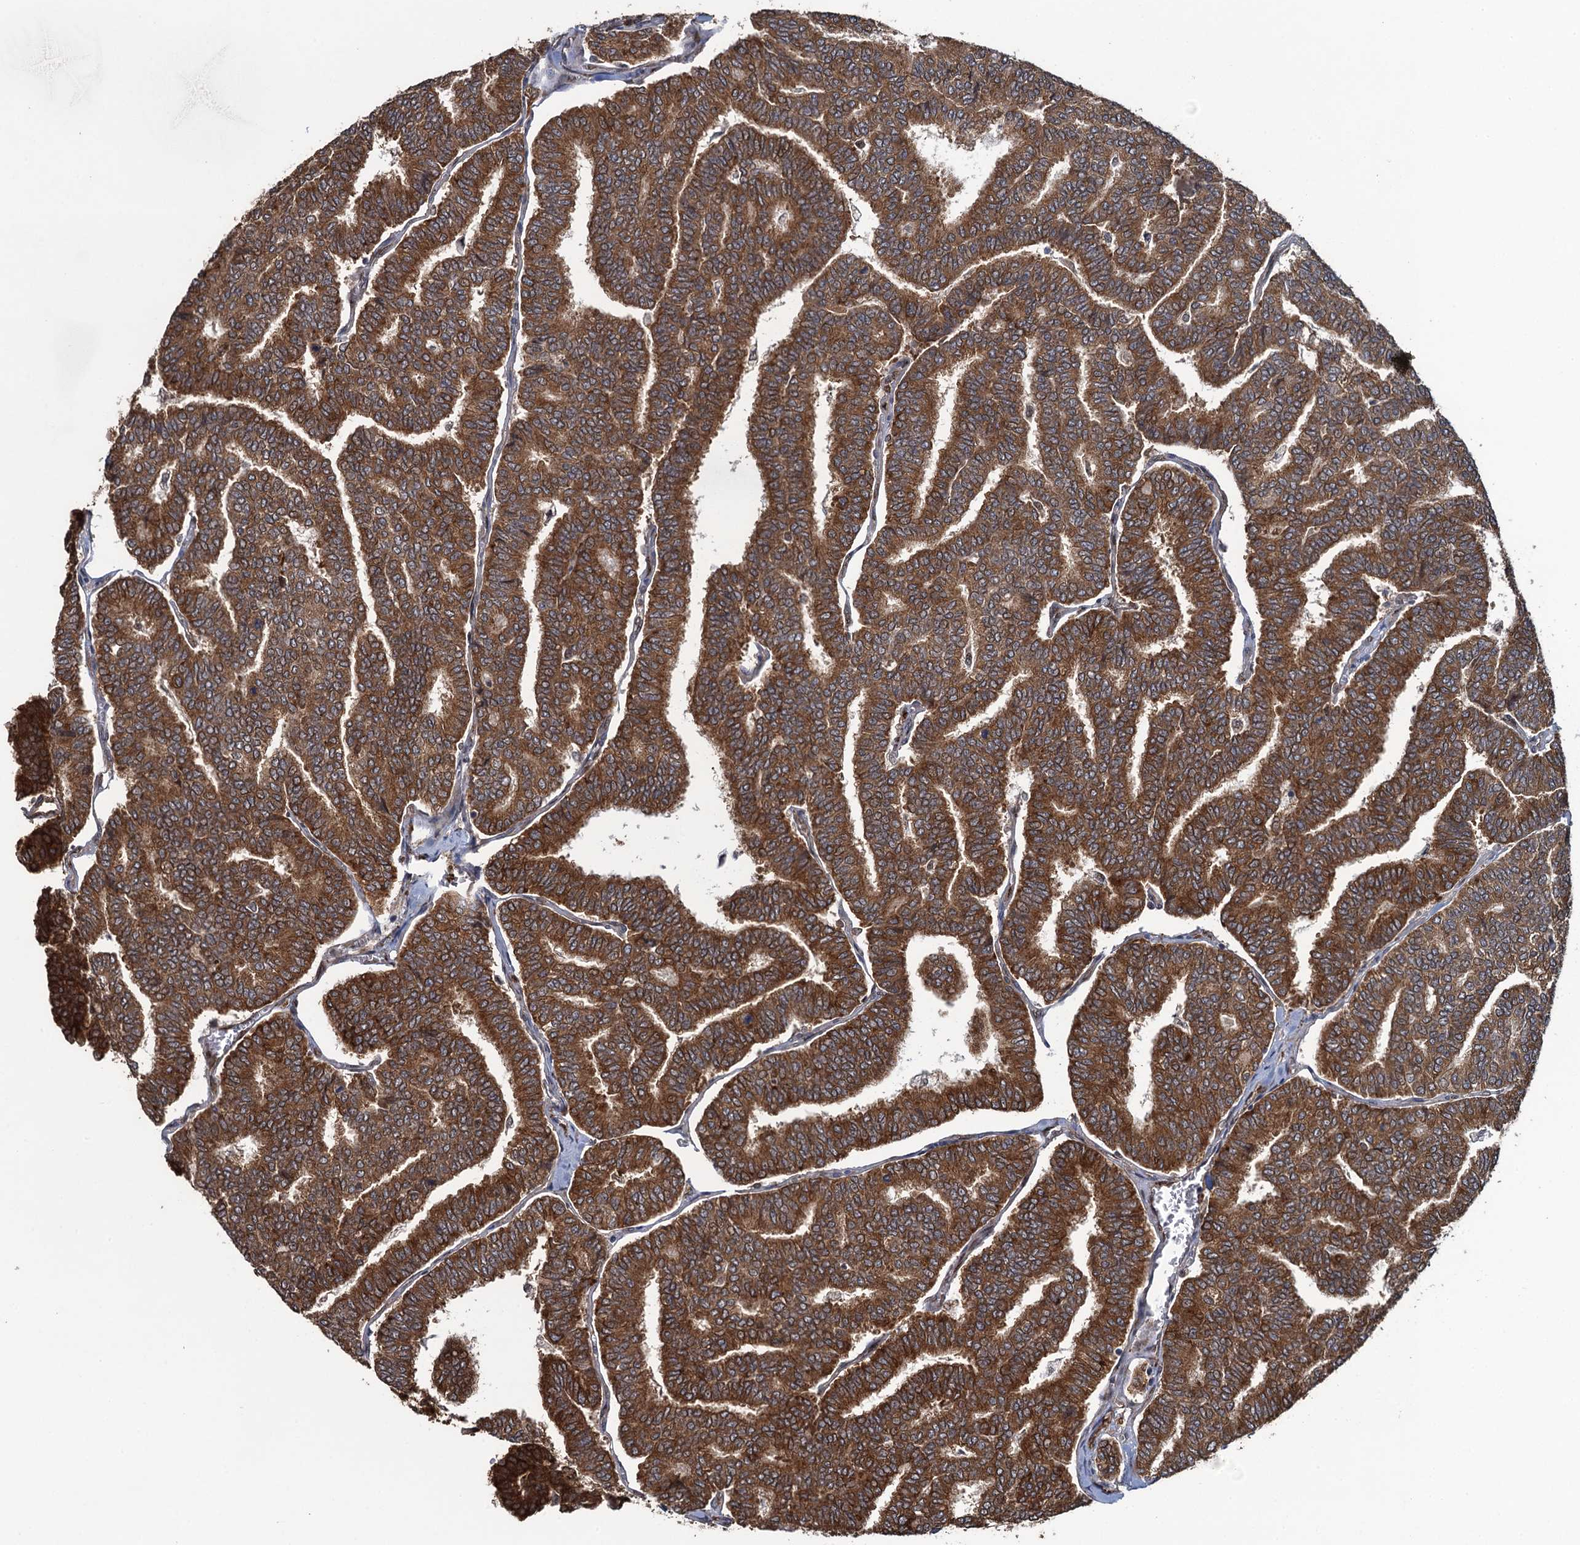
{"staining": {"intensity": "strong", "quantity": ">75%", "location": "cytoplasmic/membranous"}, "tissue": "thyroid cancer", "cell_type": "Tumor cells", "image_type": "cancer", "snomed": [{"axis": "morphology", "description": "Papillary adenocarcinoma, NOS"}, {"axis": "topography", "description": "Thyroid gland"}], "caption": "Thyroid cancer (papillary adenocarcinoma) stained with DAB (3,3'-diaminobenzidine) immunohistochemistry (IHC) demonstrates high levels of strong cytoplasmic/membranous staining in approximately >75% of tumor cells.", "gene": "EVX2", "patient": {"sex": "female", "age": 35}}